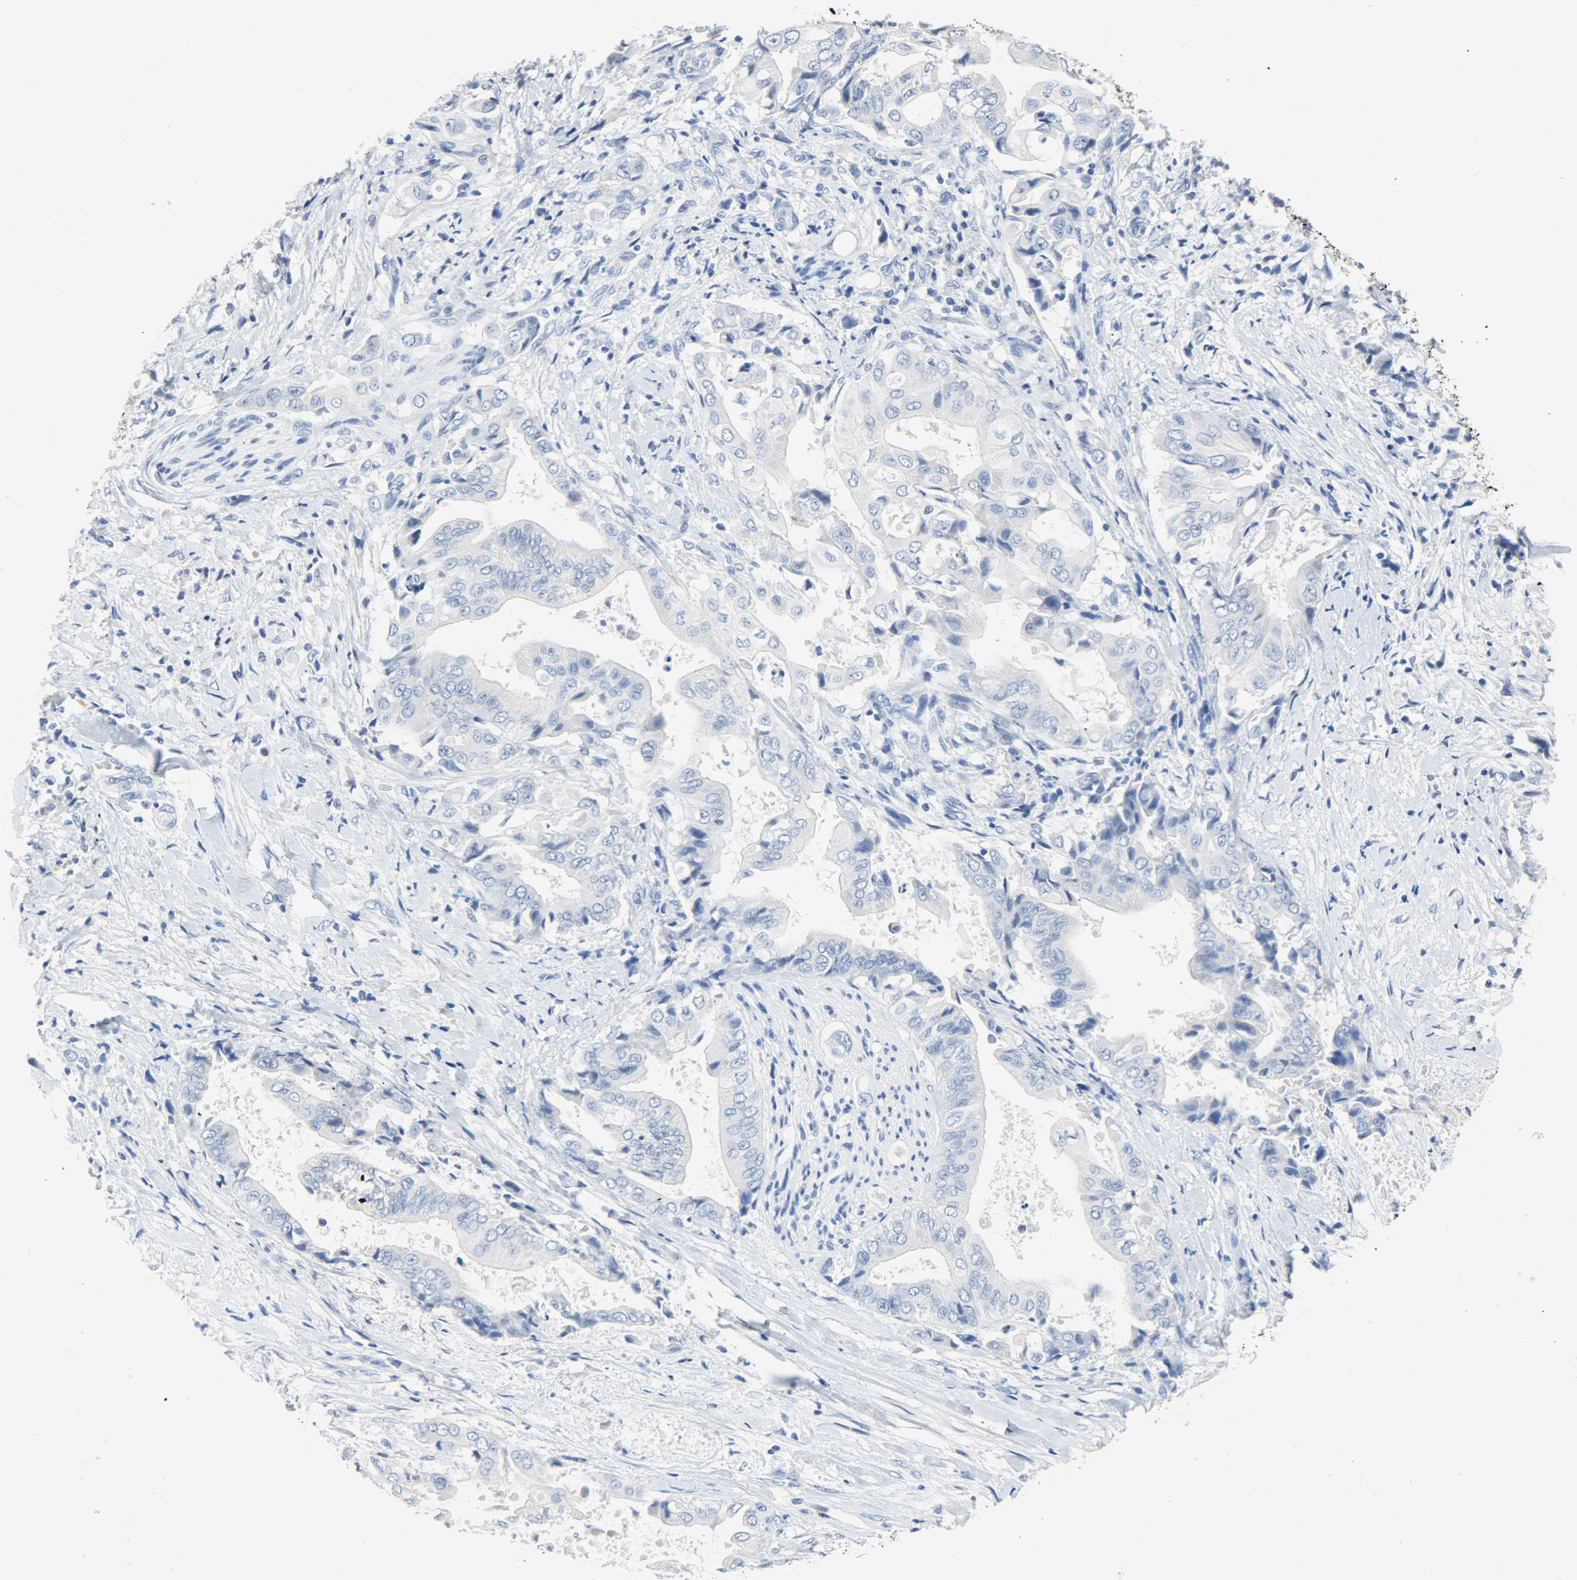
{"staining": {"intensity": "negative", "quantity": "none", "location": "none"}, "tissue": "liver cancer", "cell_type": "Tumor cells", "image_type": "cancer", "snomed": [{"axis": "morphology", "description": "Cholangiocarcinoma"}, {"axis": "topography", "description": "Liver"}], "caption": "The IHC micrograph has no significant expression in tumor cells of liver cancer (cholangiocarcinoma) tissue.", "gene": "CA3", "patient": {"sex": "male", "age": 58}}